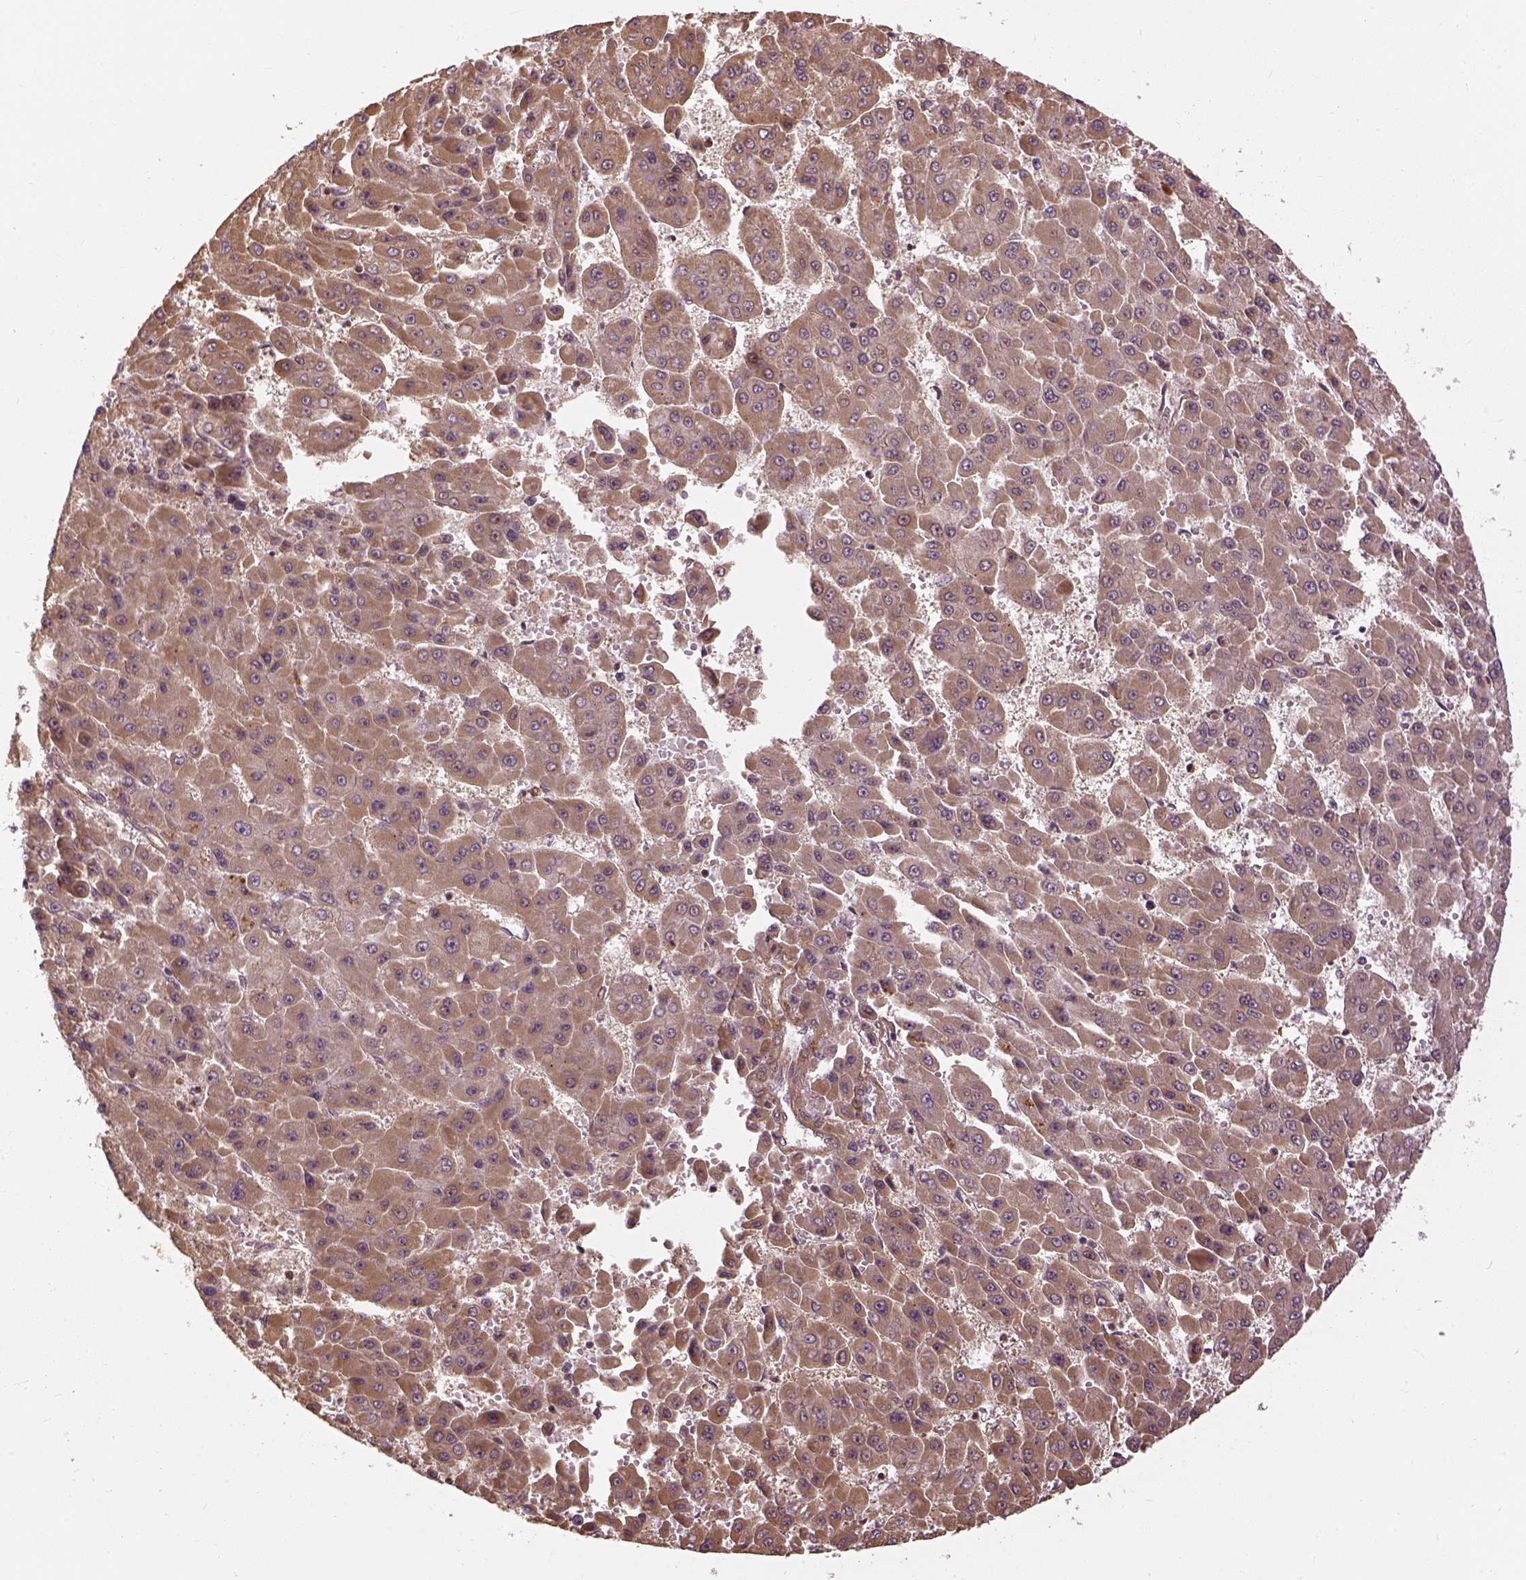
{"staining": {"intensity": "weak", "quantity": ">75%", "location": "cytoplasmic/membranous"}, "tissue": "liver cancer", "cell_type": "Tumor cells", "image_type": "cancer", "snomed": [{"axis": "morphology", "description": "Carcinoma, Hepatocellular, NOS"}, {"axis": "topography", "description": "Liver"}], "caption": "Brown immunohistochemical staining in human liver cancer demonstrates weak cytoplasmic/membranous expression in about >75% of tumor cells.", "gene": "VEGFA", "patient": {"sex": "male", "age": 78}}